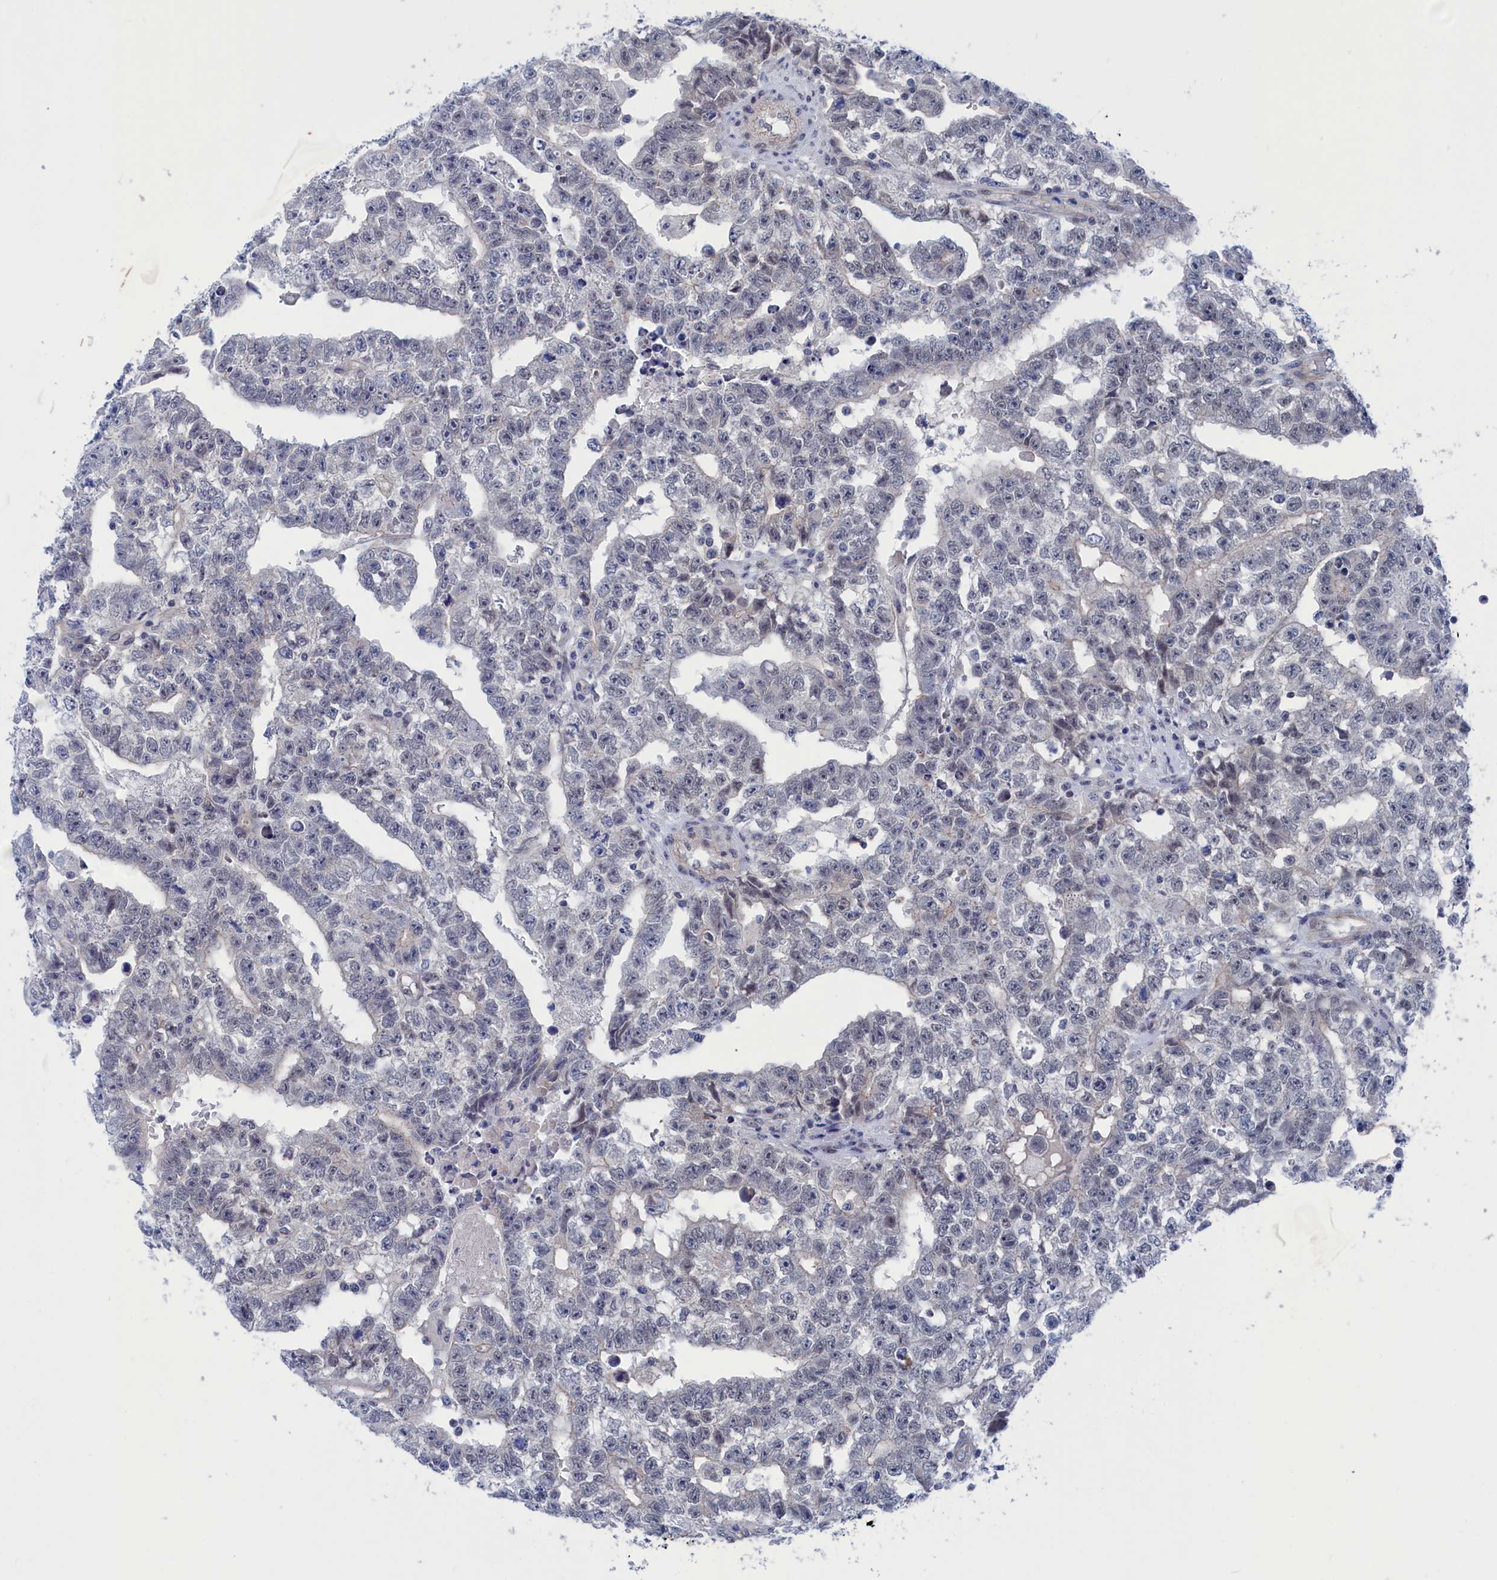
{"staining": {"intensity": "negative", "quantity": "none", "location": "none"}, "tissue": "testis cancer", "cell_type": "Tumor cells", "image_type": "cancer", "snomed": [{"axis": "morphology", "description": "Carcinoma, Embryonal, NOS"}, {"axis": "topography", "description": "Testis"}], "caption": "Immunohistochemical staining of embryonal carcinoma (testis) exhibits no significant staining in tumor cells.", "gene": "MARCHF3", "patient": {"sex": "male", "age": 25}}